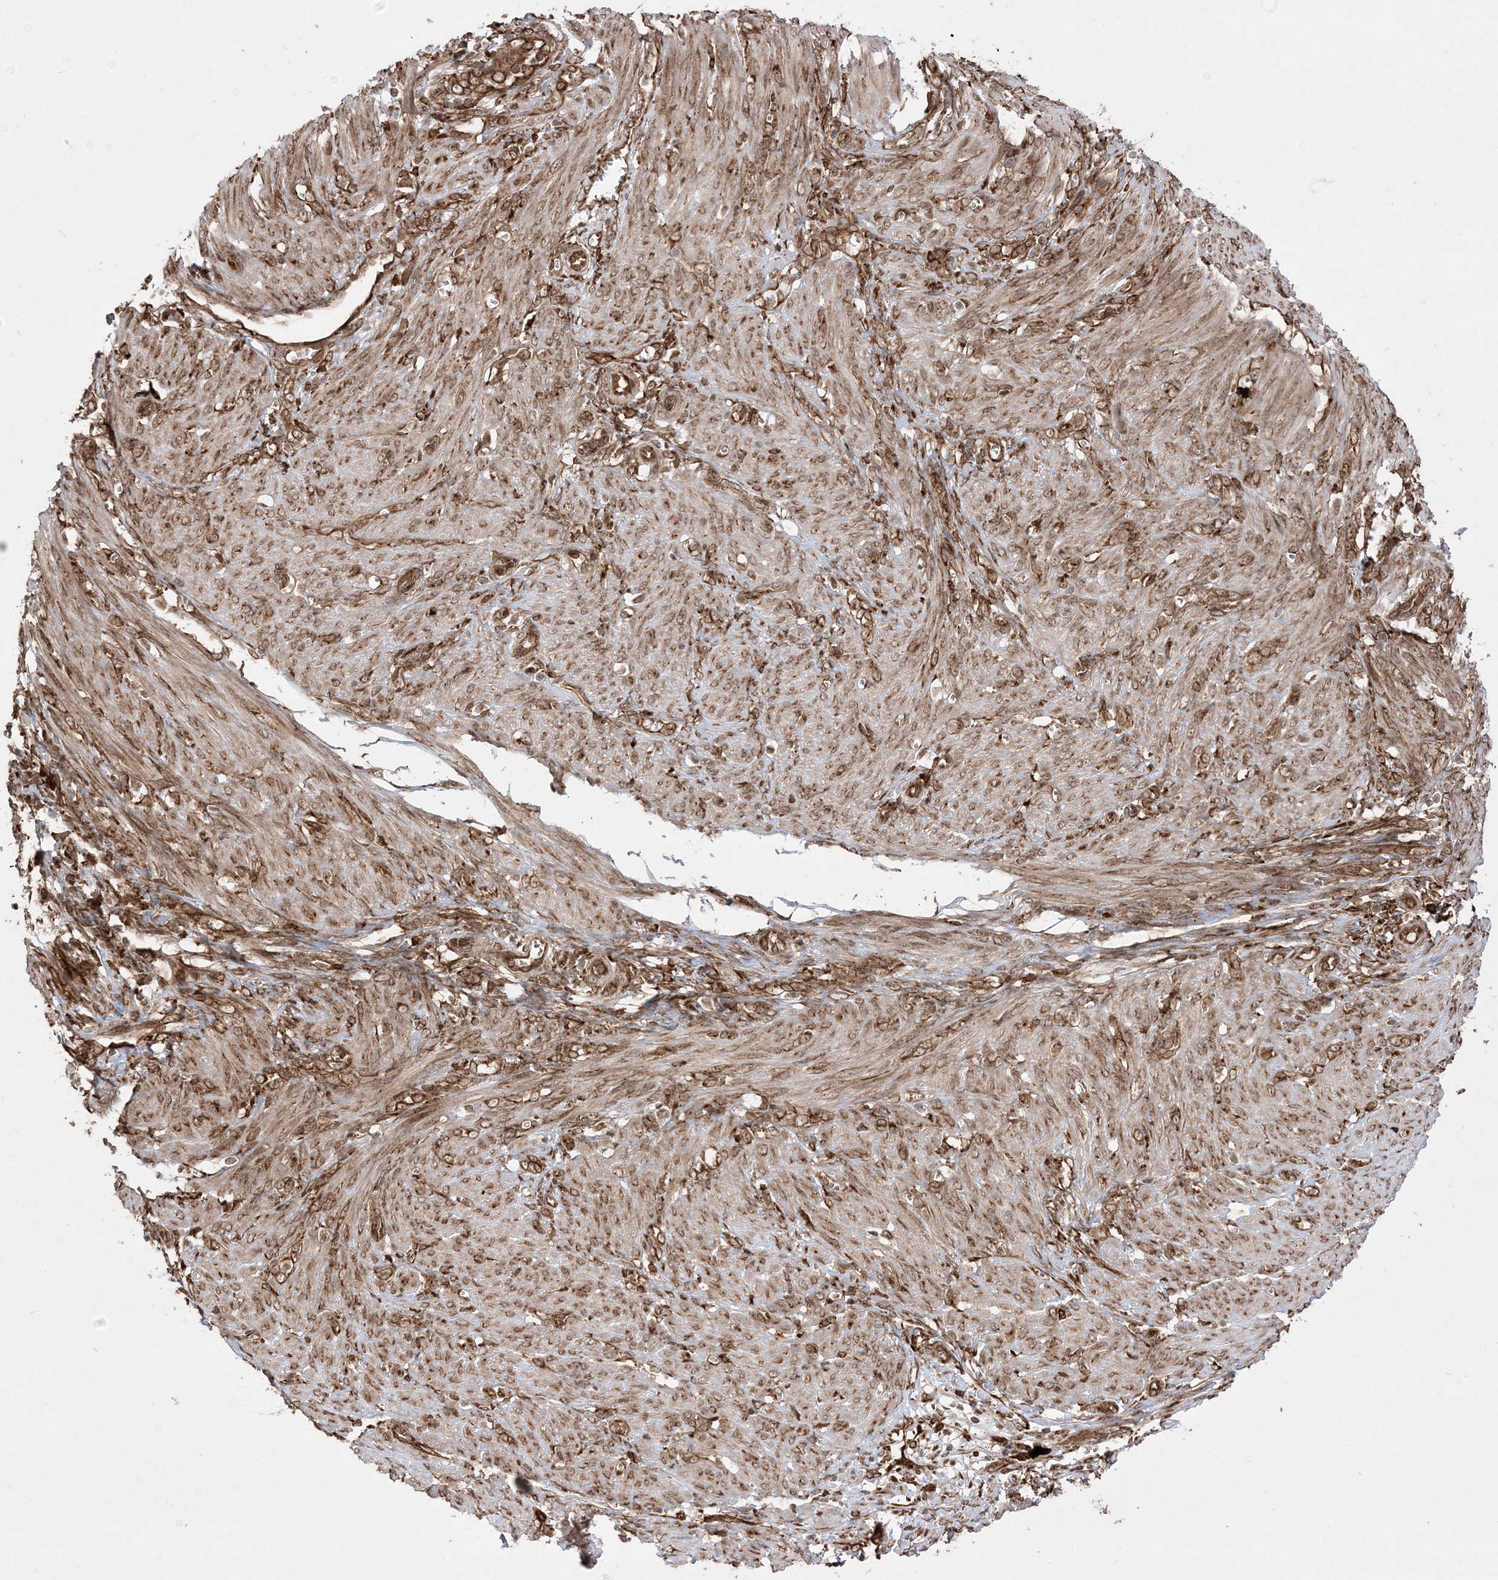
{"staining": {"intensity": "strong", "quantity": ">75%", "location": "cytoplasmic/membranous,nuclear"}, "tissue": "endometrial cancer", "cell_type": "Tumor cells", "image_type": "cancer", "snomed": [{"axis": "morphology", "description": "Adenocarcinoma, NOS"}, {"axis": "topography", "description": "Endometrium"}], "caption": "Endometrial cancer (adenocarcinoma) stained for a protein (brown) displays strong cytoplasmic/membranous and nuclear positive expression in approximately >75% of tumor cells.", "gene": "EPC2", "patient": {"sex": "female", "age": 51}}